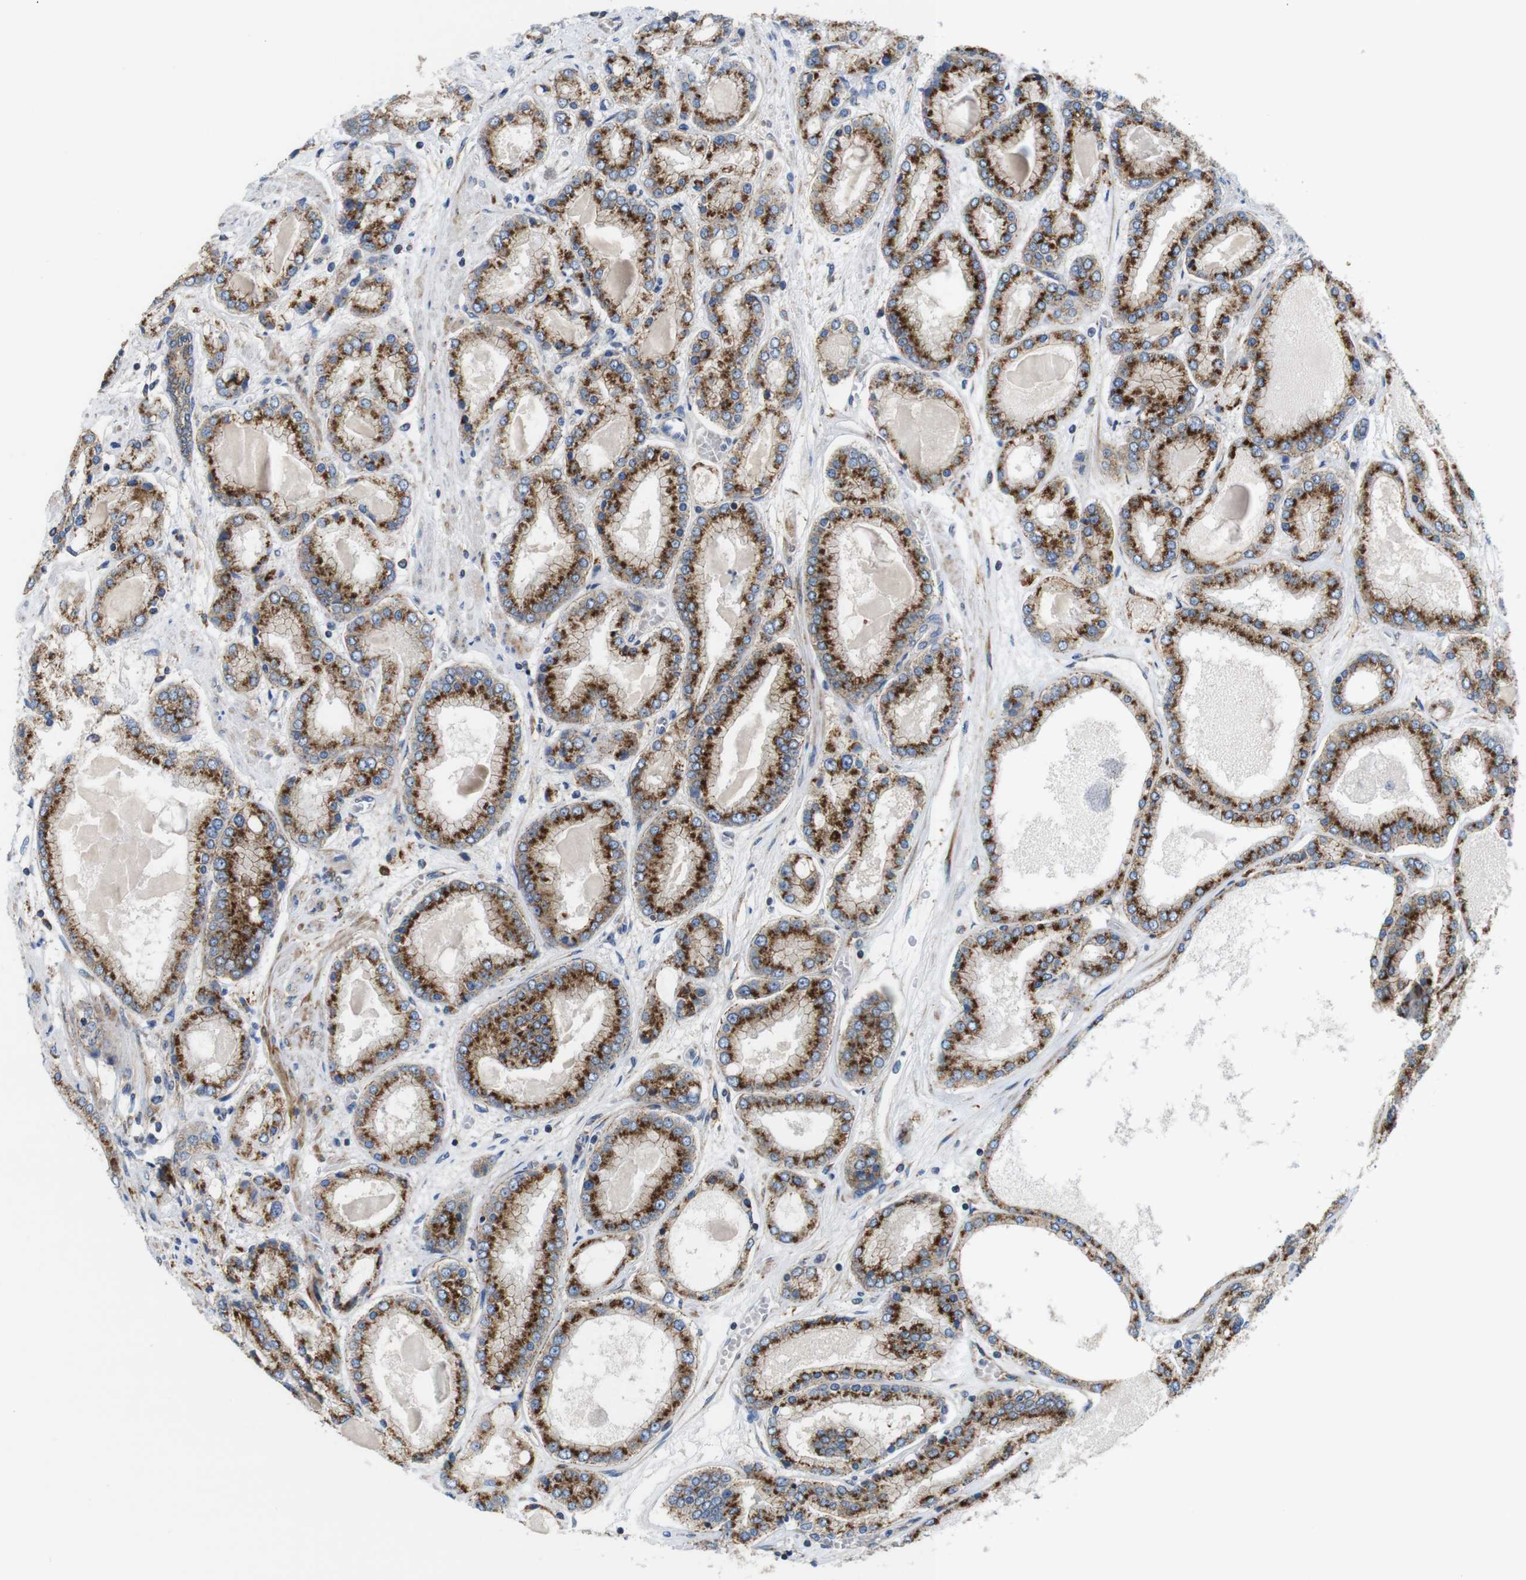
{"staining": {"intensity": "strong", "quantity": "25%-75%", "location": "cytoplasmic/membranous"}, "tissue": "prostate cancer", "cell_type": "Tumor cells", "image_type": "cancer", "snomed": [{"axis": "morphology", "description": "Adenocarcinoma, High grade"}, {"axis": "topography", "description": "Prostate"}], "caption": "Tumor cells reveal high levels of strong cytoplasmic/membranous positivity in about 25%-75% of cells in prostate cancer (adenocarcinoma (high-grade)). Immunohistochemistry stains the protein of interest in brown and the nuclei are stained blue.", "gene": "EFCAB14", "patient": {"sex": "male", "age": 59}}